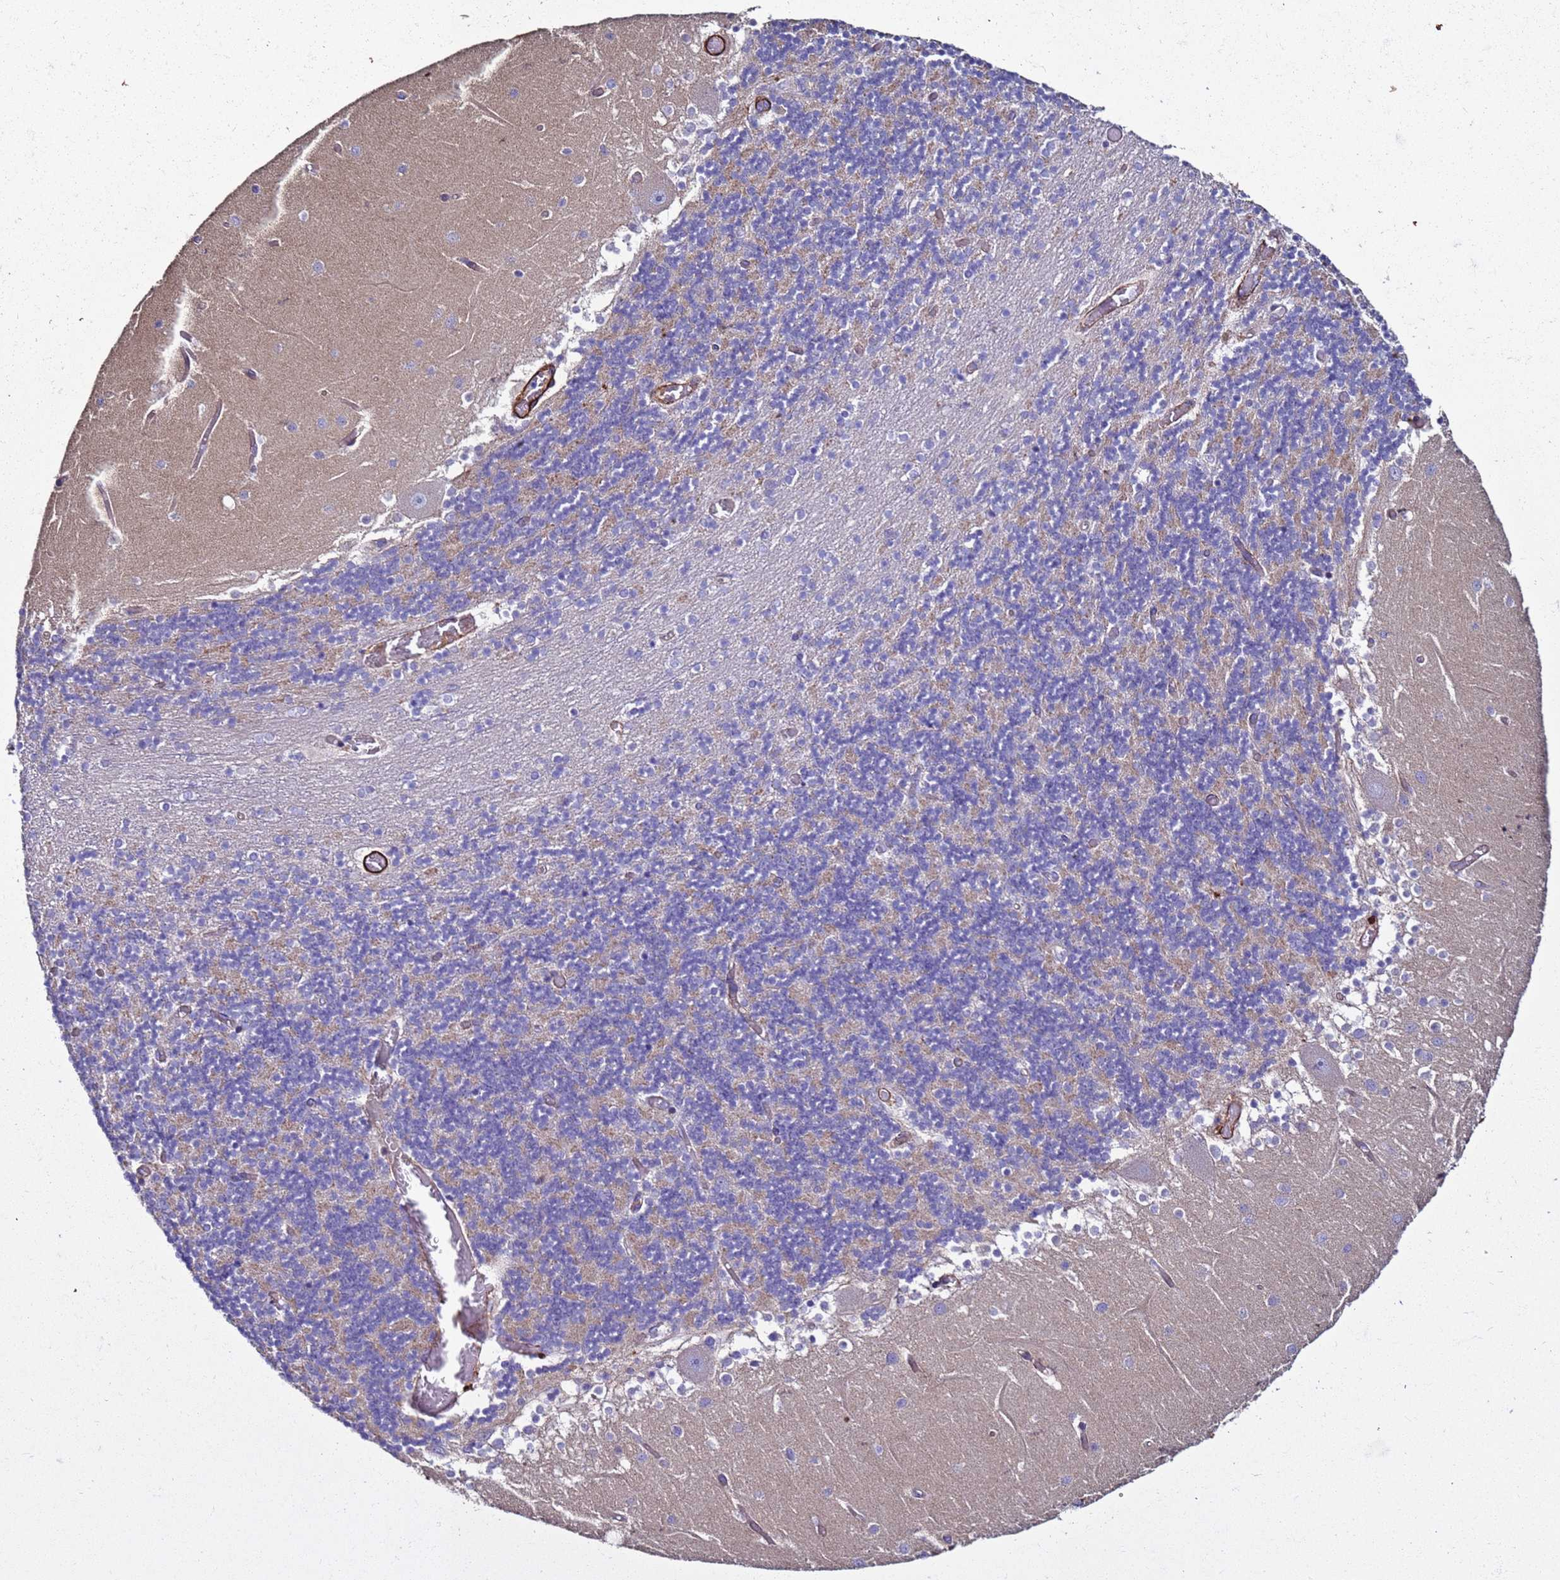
{"staining": {"intensity": "weak", "quantity": "<25%", "location": "cytoplasmic/membranous"}, "tissue": "cerebellum", "cell_type": "Cells in granular layer", "image_type": "normal", "snomed": [{"axis": "morphology", "description": "Normal tissue, NOS"}, {"axis": "topography", "description": "Cerebellum"}], "caption": "Immunohistochemistry of unremarkable cerebellum exhibits no expression in cells in granular layer.", "gene": "RABL2A", "patient": {"sex": "female", "age": 28}}